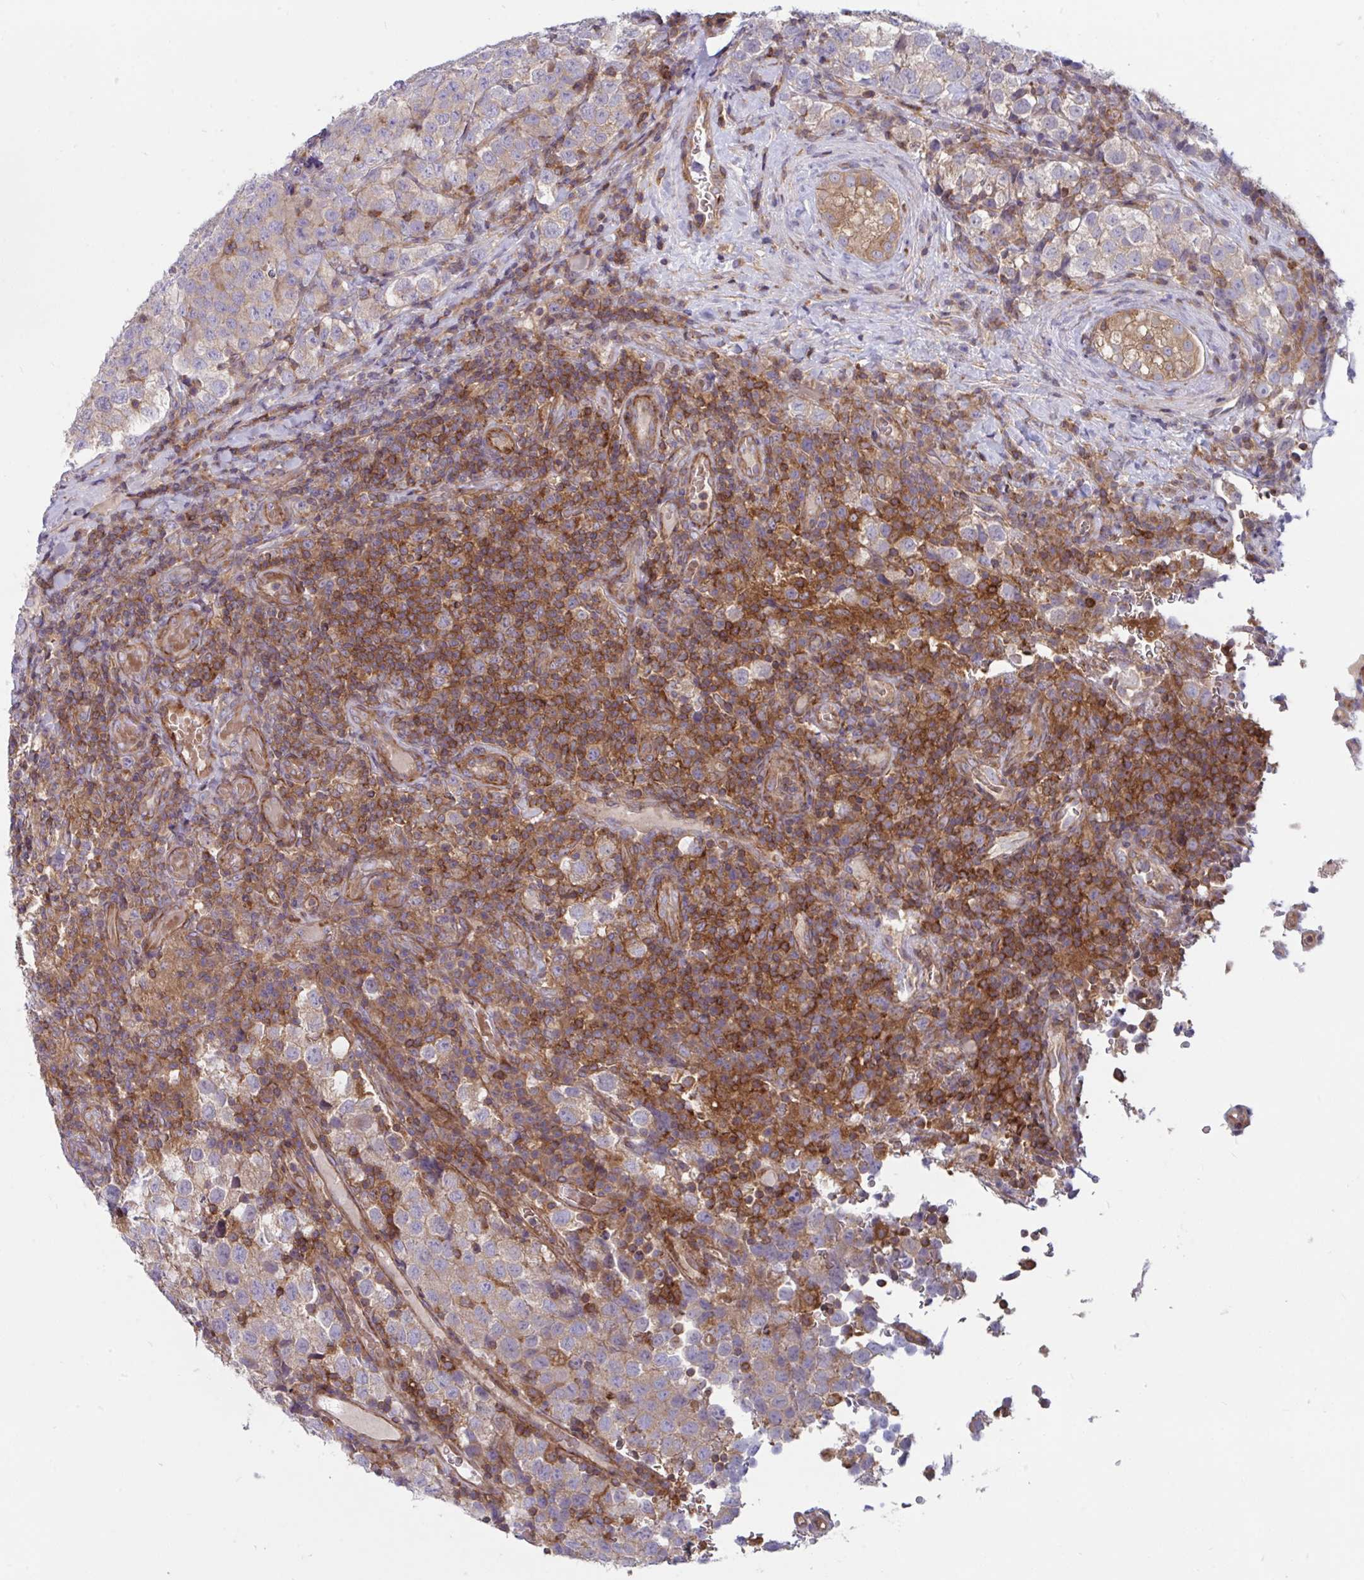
{"staining": {"intensity": "weak", "quantity": ">75%", "location": "cytoplasmic/membranous"}, "tissue": "testis cancer", "cell_type": "Tumor cells", "image_type": "cancer", "snomed": [{"axis": "morphology", "description": "Seminoma, NOS"}, {"axis": "topography", "description": "Testis"}], "caption": "A brown stain highlights weak cytoplasmic/membranous positivity of a protein in human testis seminoma tumor cells.", "gene": "TANK", "patient": {"sex": "male", "age": 34}}